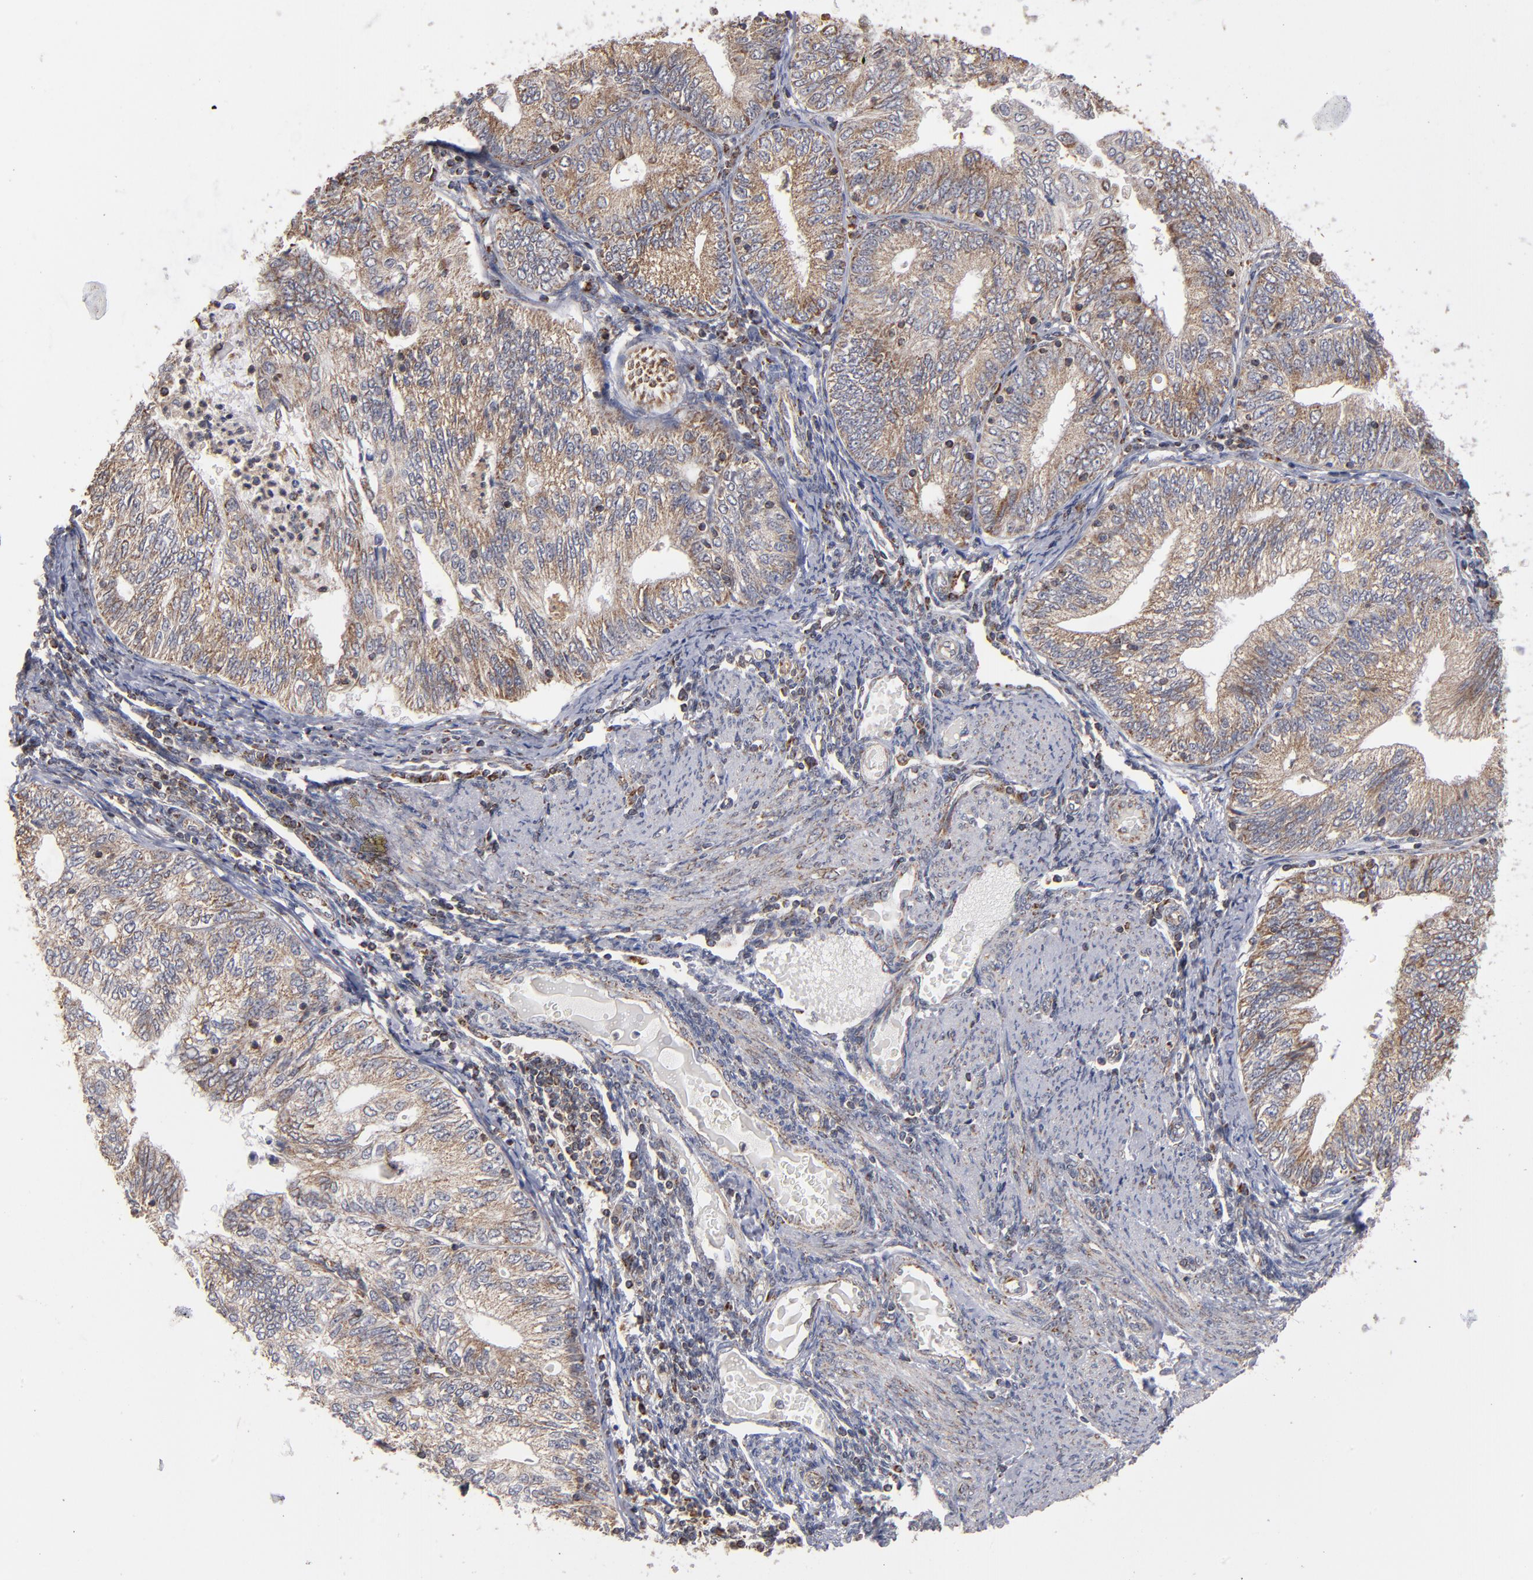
{"staining": {"intensity": "moderate", "quantity": ">75%", "location": "cytoplasmic/membranous"}, "tissue": "endometrial cancer", "cell_type": "Tumor cells", "image_type": "cancer", "snomed": [{"axis": "morphology", "description": "Adenocarcinoma, NOS"}, {"axis": "topography", "description": "Endometrium"}], "caption": "DAB immunohistochemical staining of adenocarcinoma (endometrial) demonstrates moderate cytoplasmic/membranous protein positivity in approximately >75% of tumor cells.", "gene": "MIPOL1", "patient": {"sex": "female", "age": 69}}